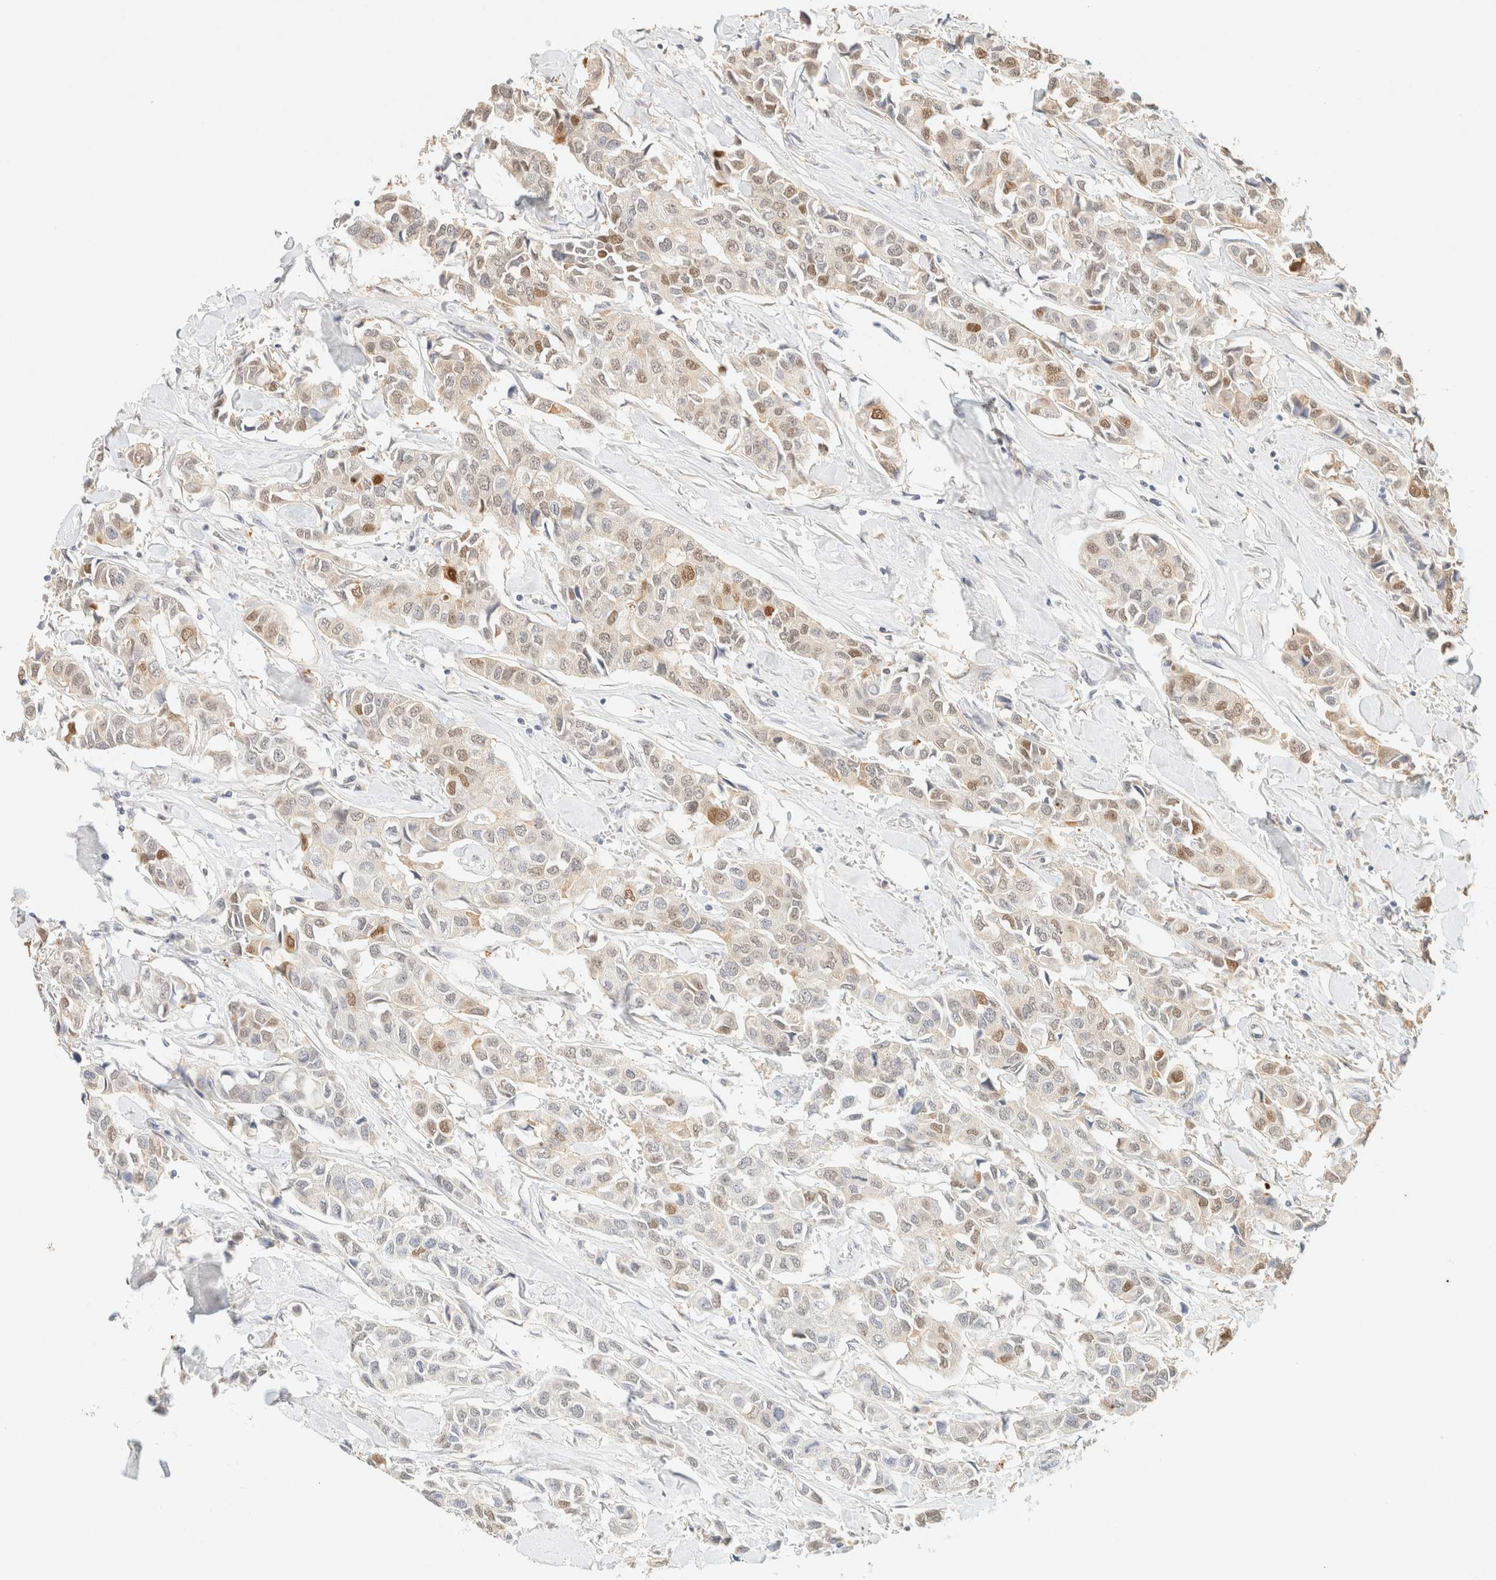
{"staining": {"intensity": "moderate", "quantity": "<25%", "location": "cytoplasmic/membranous,nuclear"}, "tissue": "breast cancer", "cell_type": "Tumor cells", "image_type": "cancer", "snomed": [{"axis": "morphology", "description": "Duct carcinoma"}, {"axis": "topography", "description": "Breast"}], "caption": "Immunohistochemical staining of human breast intraductal carcinoma displays moderate cytoplasmic/membranous and nuclear protein expression in about <25% of tumor cells.", "gene": "S100A13", "patient": {"sex": "female", "age": 80}}